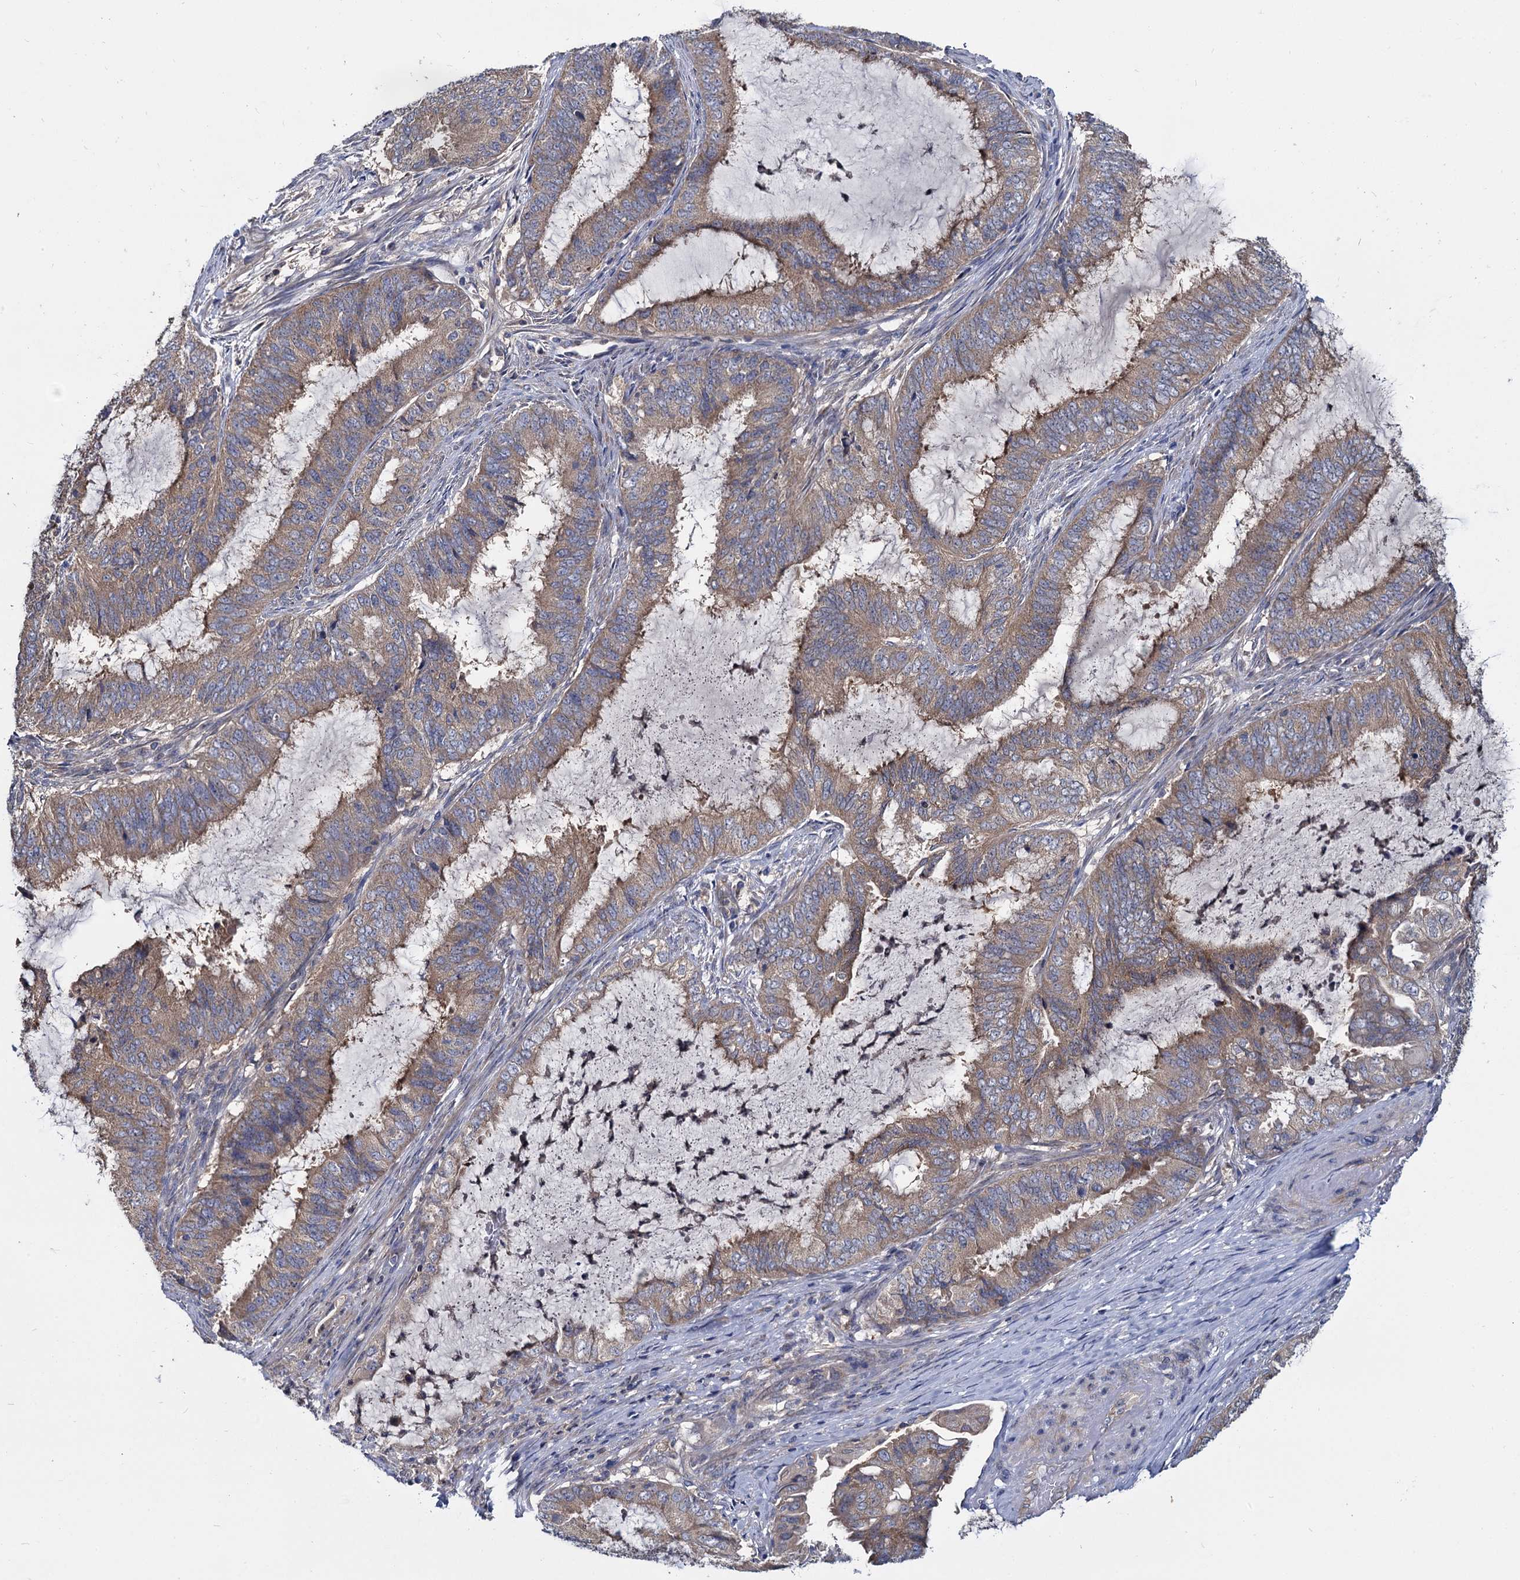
{"staining": {"intensity": "weak", "quantity": "25%-75%", "location": "cytoplasmic/membranous"}, "tissue": "endometrial cancer", "cell_type": "Tumor cells", "image_type": "cancer", "snomed": [{"axis": "morphology", "description": "Adenocarcinoma, NOS"}, {"axis": "topography", "description": "Endometrium"}], "caption": "Immunohistochemistry (IHC) staining of endometrial cancer (adenocarcinoma), which exhibits low levels of weak cytoplasmic/membranous expression in approximately 25%-75% of tumor cells indicating weak cytoplasmic/membranous protein staining. The staining was performed using DAB (brown) for protein detection and nuclei were counterstained in hematoxylin (blue).", "gene": "CEP192", "patient": {"sex": "female", "age": 51}}